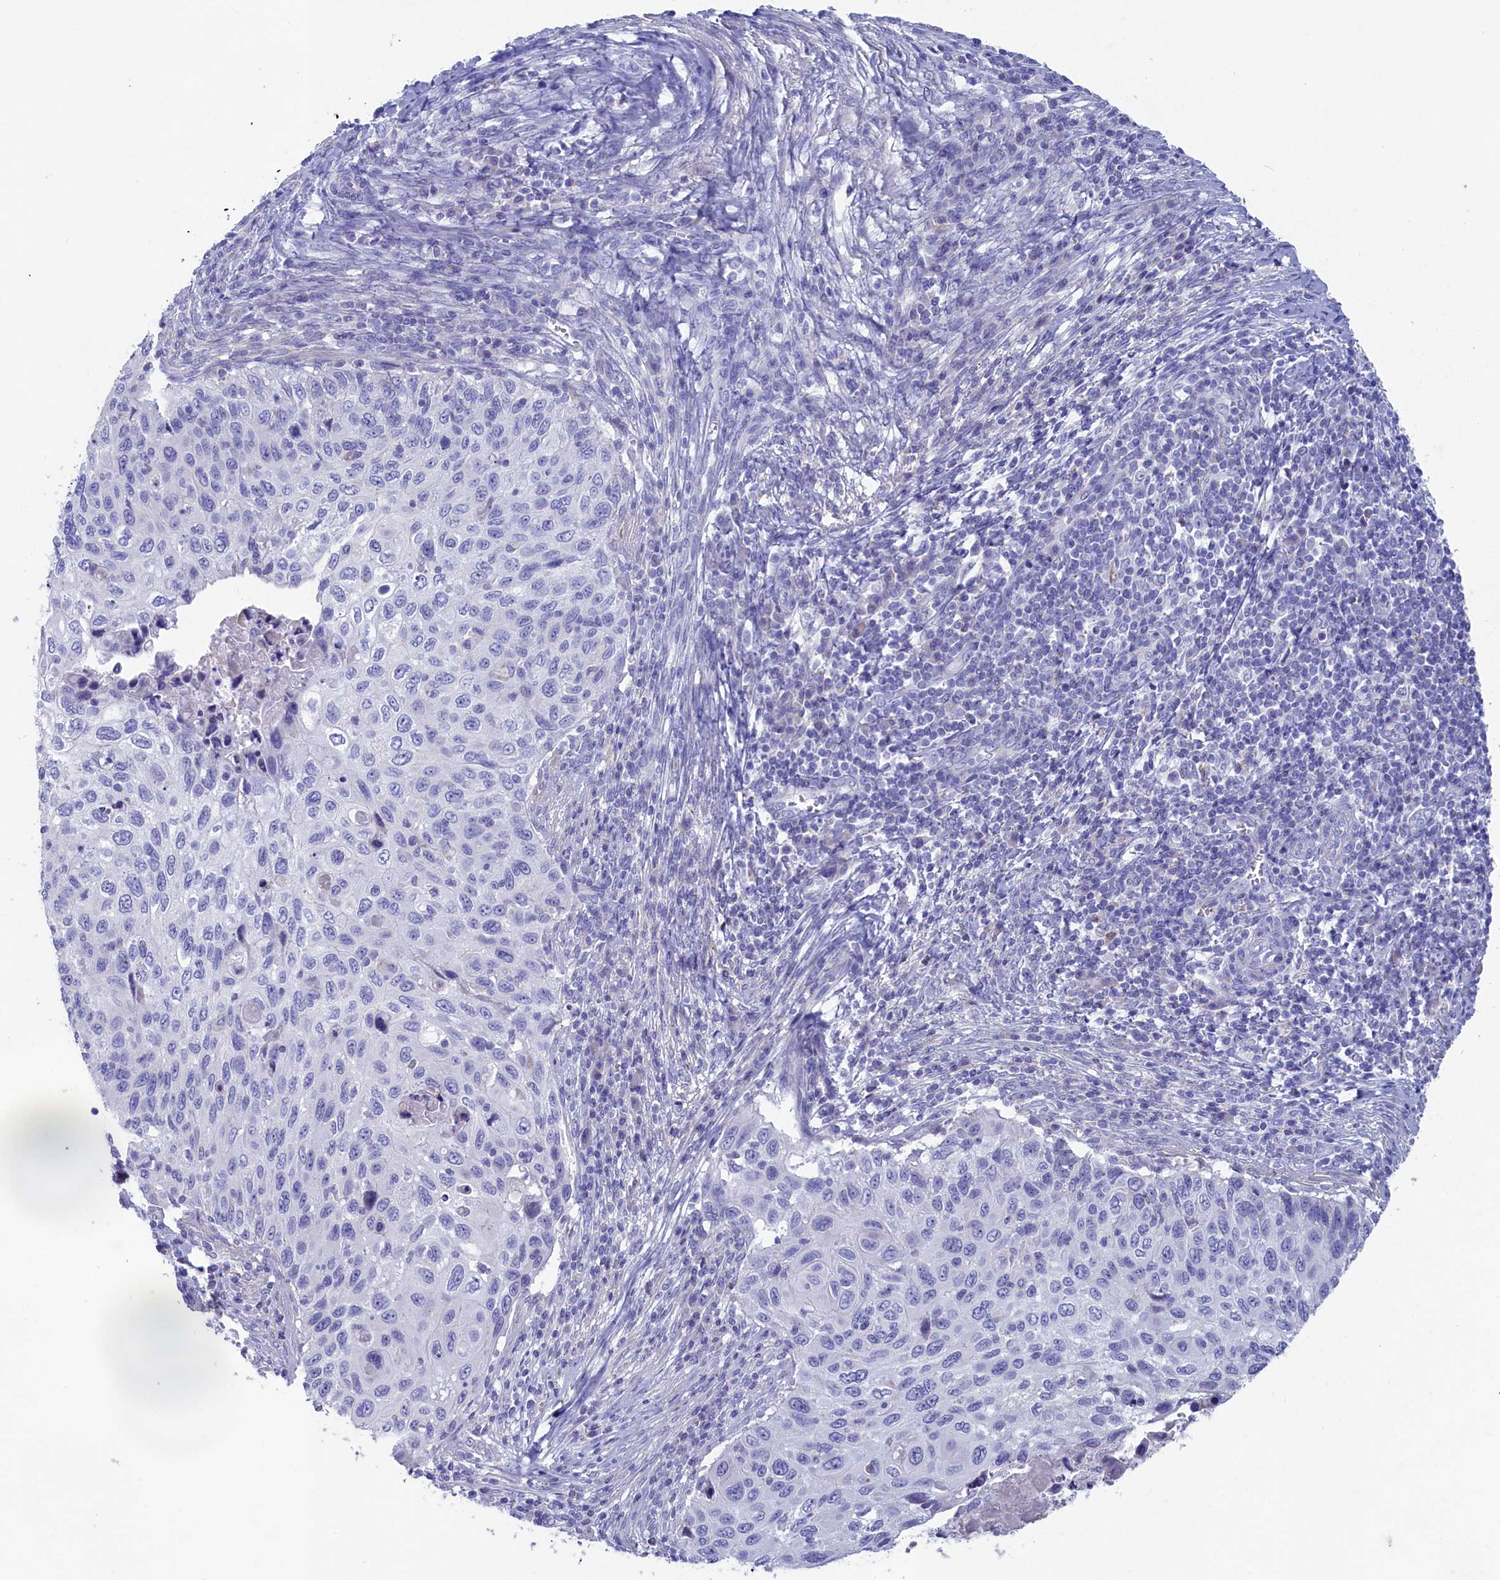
{"staining": {"intensity": "negative", "quantity": "none", "location": "none"}, "tissue": "cervical cancer", "cell_type": "Tumor cells", "image_type": "cancer", "snomed": [{"axis": "morphology", "description": "Squamous cell carcinoma, NOS"}, {"axis": "topography", "description": "Cervix"}], "caption": "There is no significant staining in tumor cells of cervical cancer.", "gene": "PRDM12", "patient": {"sex": "female", "age": 70}}